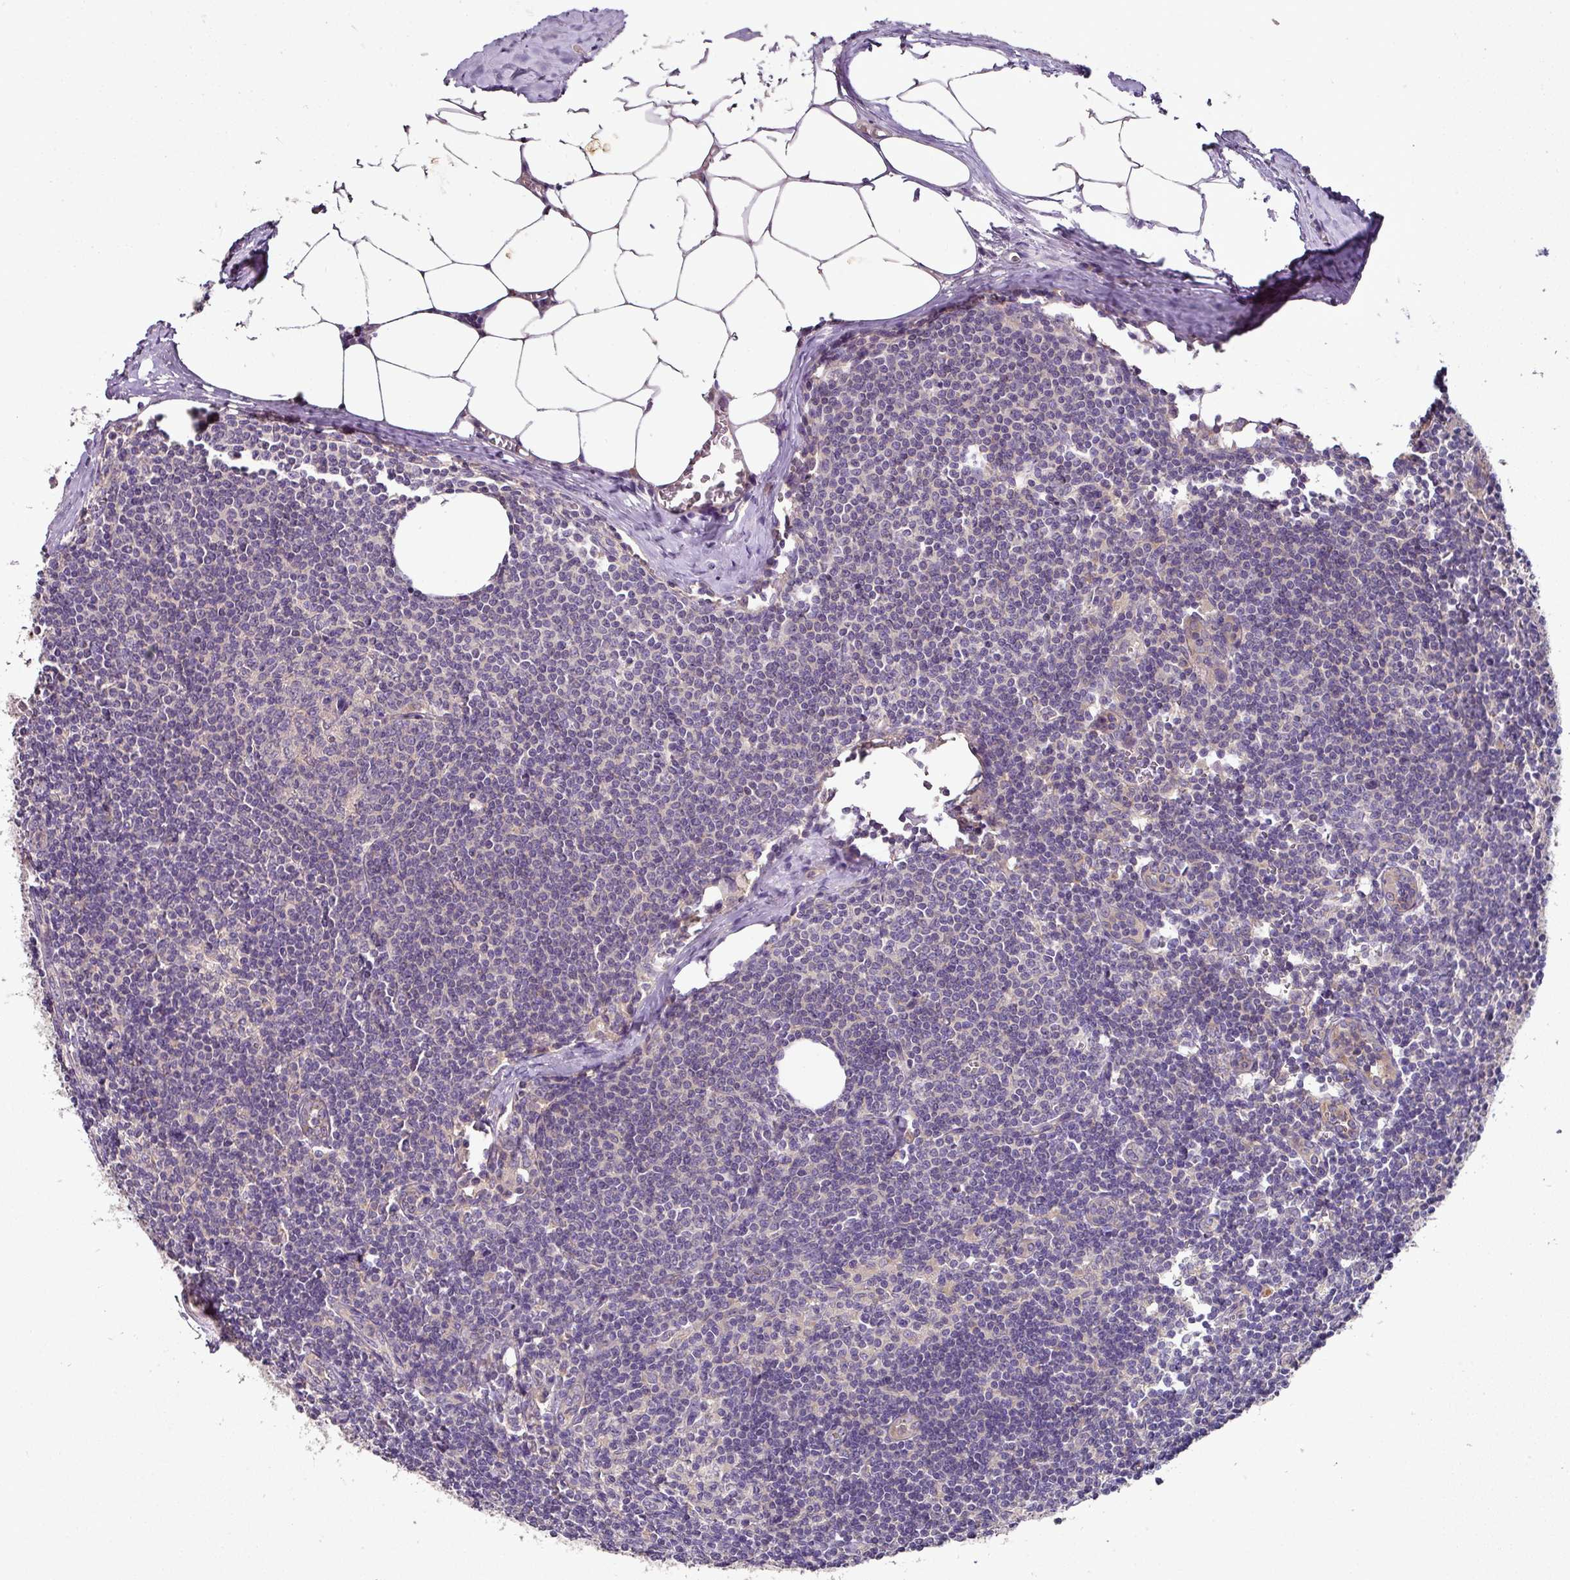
{"staining": {"intensity": "weak", "quantity": "<25%", "location": "cytoplasmic/membranous"}, "tissue": "lymph node", "cell_type": "Germinal center cells", "image_type": "normal", "snomed": [{"axis": "morphology", "description": "Normal tissue, NOS"}, {"axis": "topography", "description": "Lymph node"}], "caption": "High power microscopy histopathology image of an immunohistochemistry micrograph of benign lymph node, revealing no significant expression in germinal center cells. The staining is performed using DAB brown chromogen with nuclei counter-stained in using hematoxylin.", "gene": "SKIC2", "patient": {"sex": "female", "age": 59}}